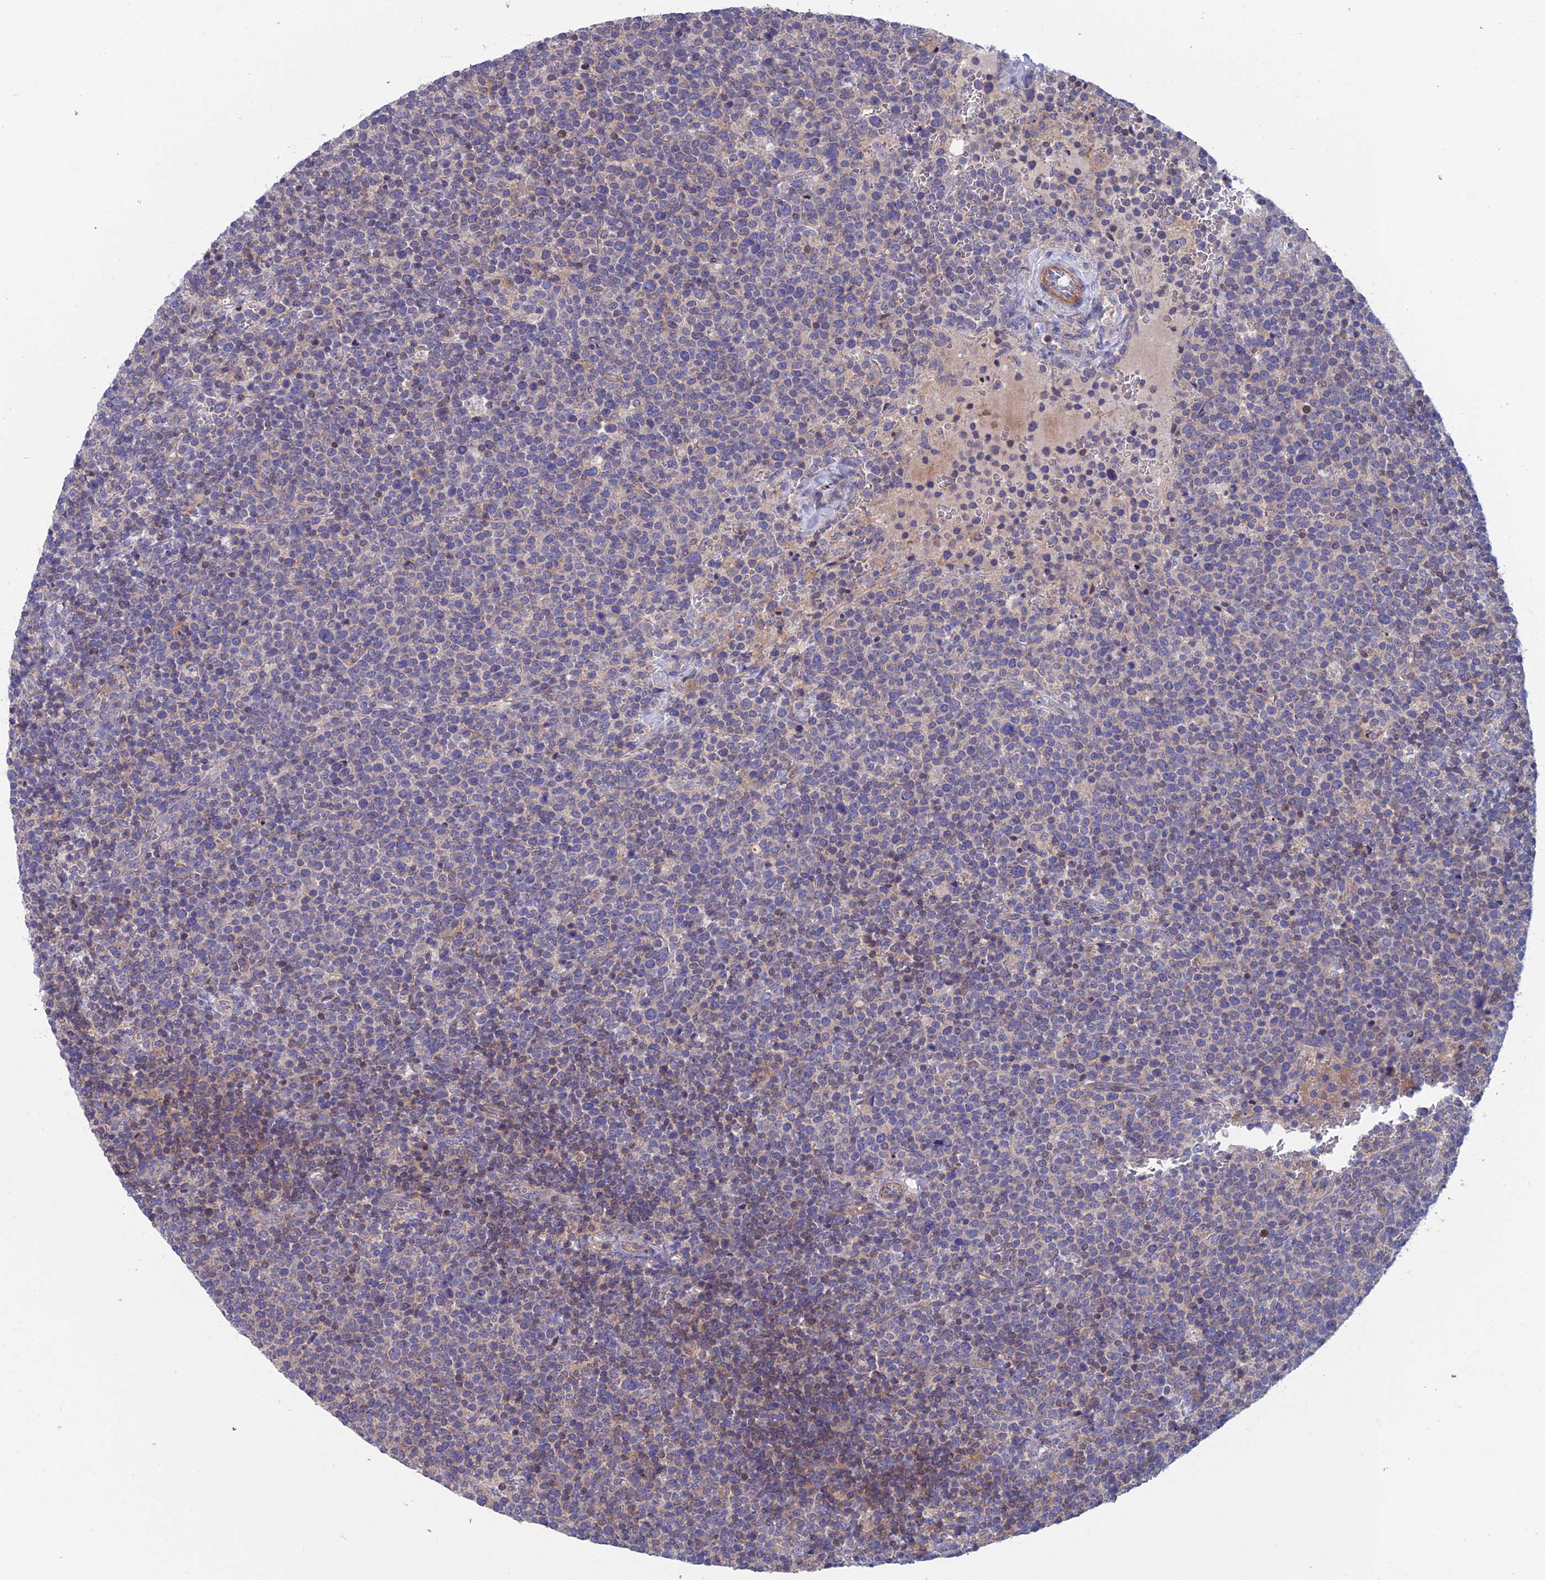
{"staining": {"intensity": "negative", "quantity": "none", "location": "none"}, "tissue": "lymphoma", "cell_type": "Tumor cells", "image_type": "cancer", "snomed": [{"axis": "morphology", "description": "Malignant lymphoma, non-Hodgkin's type, High grade"}, {"axis": "topography", "description": "Lymph node"}], "caption": "There is no significant positivity in tumor cells of lymphoma.", "gene": "USP37", "patient": {"sex": "male", "age": 61}}